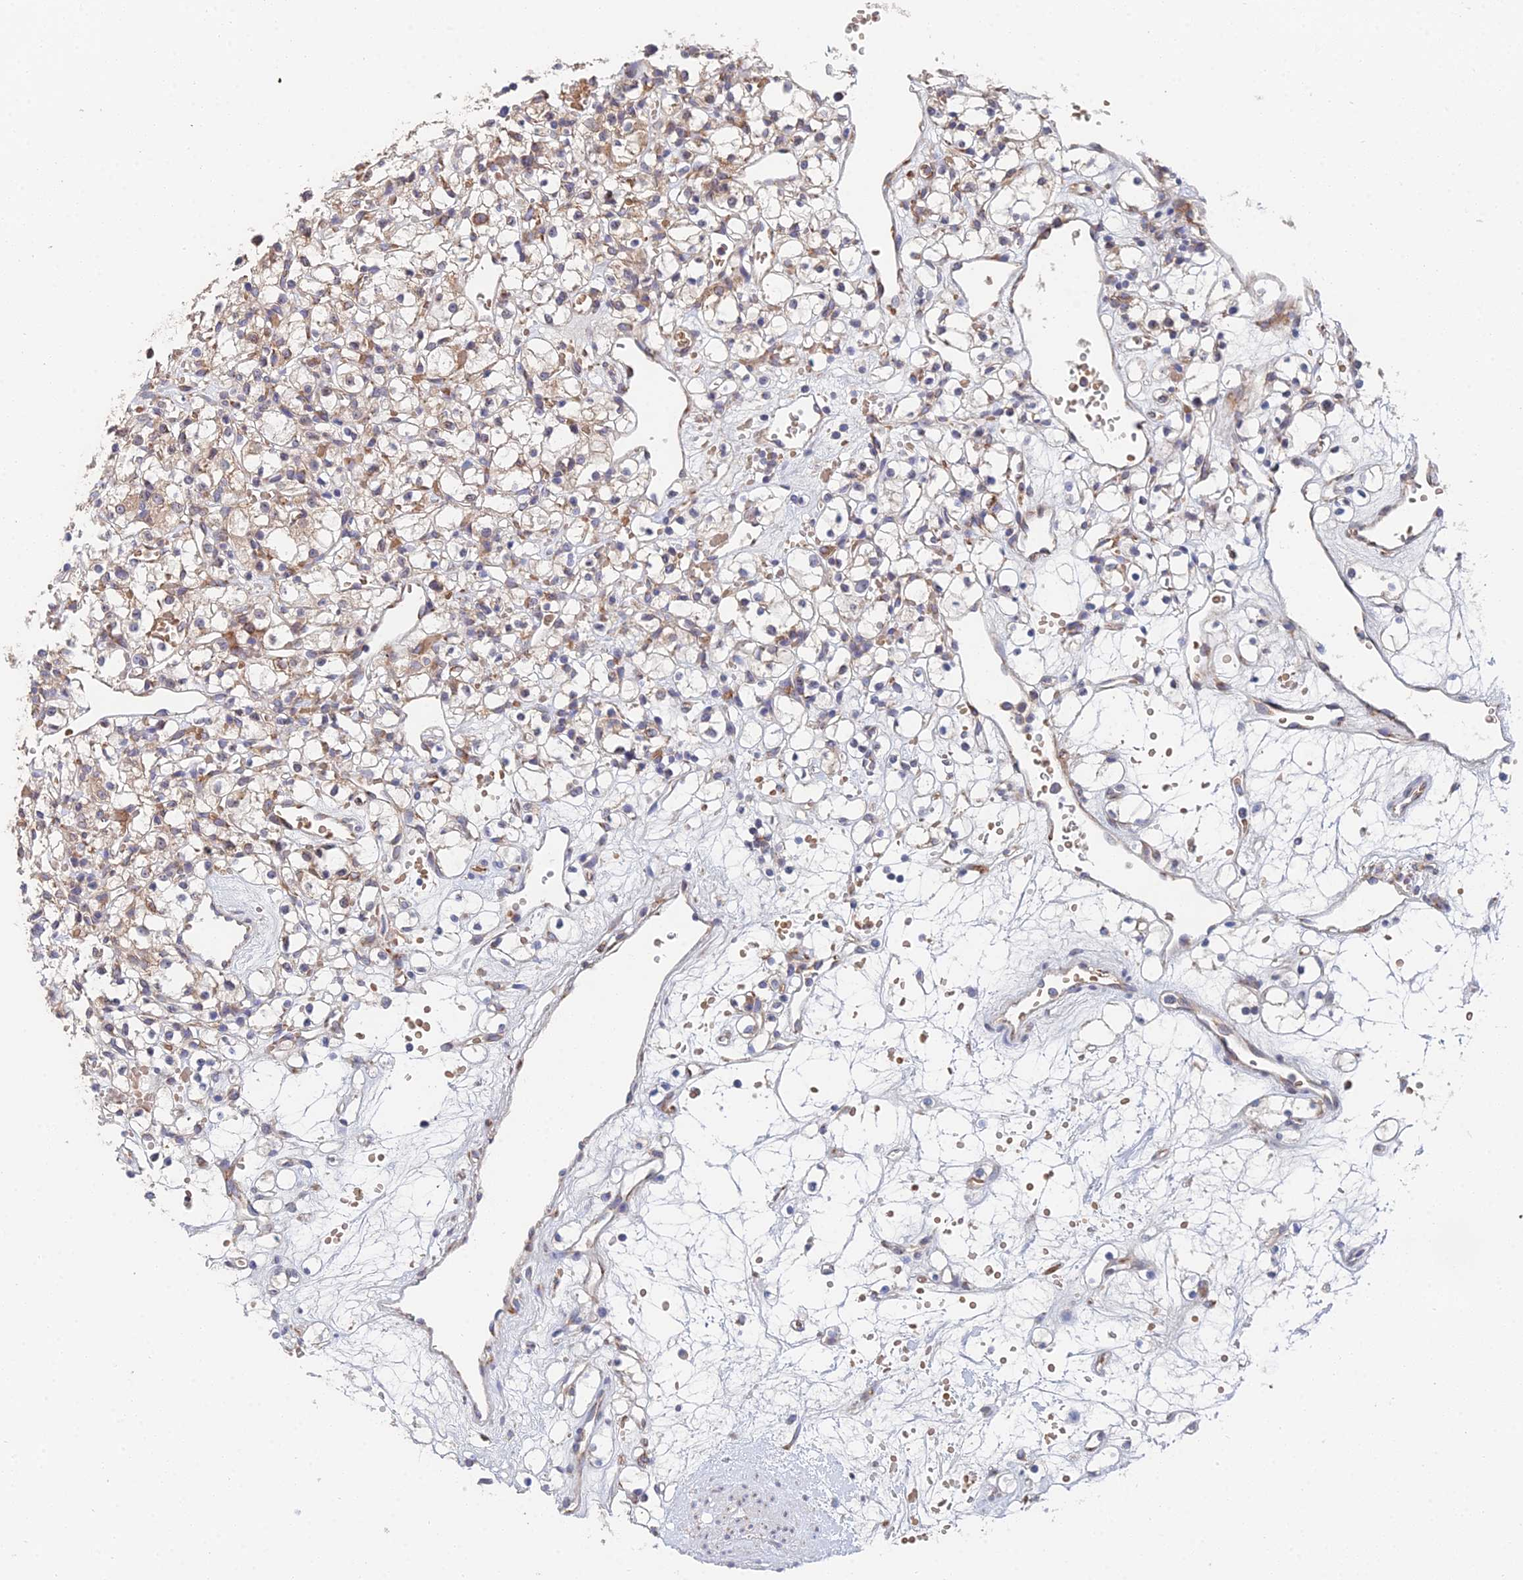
{"staining": {"intensity": "weak", "quantity": "25%-75%", "location": "cytoplasmic/membranous"}, "tissue": "renal cancer", "cell_type": "Tumor cells", "image_type": "cancer", "snomed": [{"axis": "morphology", "description": "Adenocarcinoma, NOS"}, {"axis": "topography", "description": "Kidney"}], "caption": "A high-resolution histopathology image shows immunohistochemistry staining of adenocarcinoma (renal), which exhibits weak cytoplasmic/membranous expression in approximately 25%-75% of tumor cells.", "gene": "ELOF1", "patient": {"sex": "female", "age": 59}}